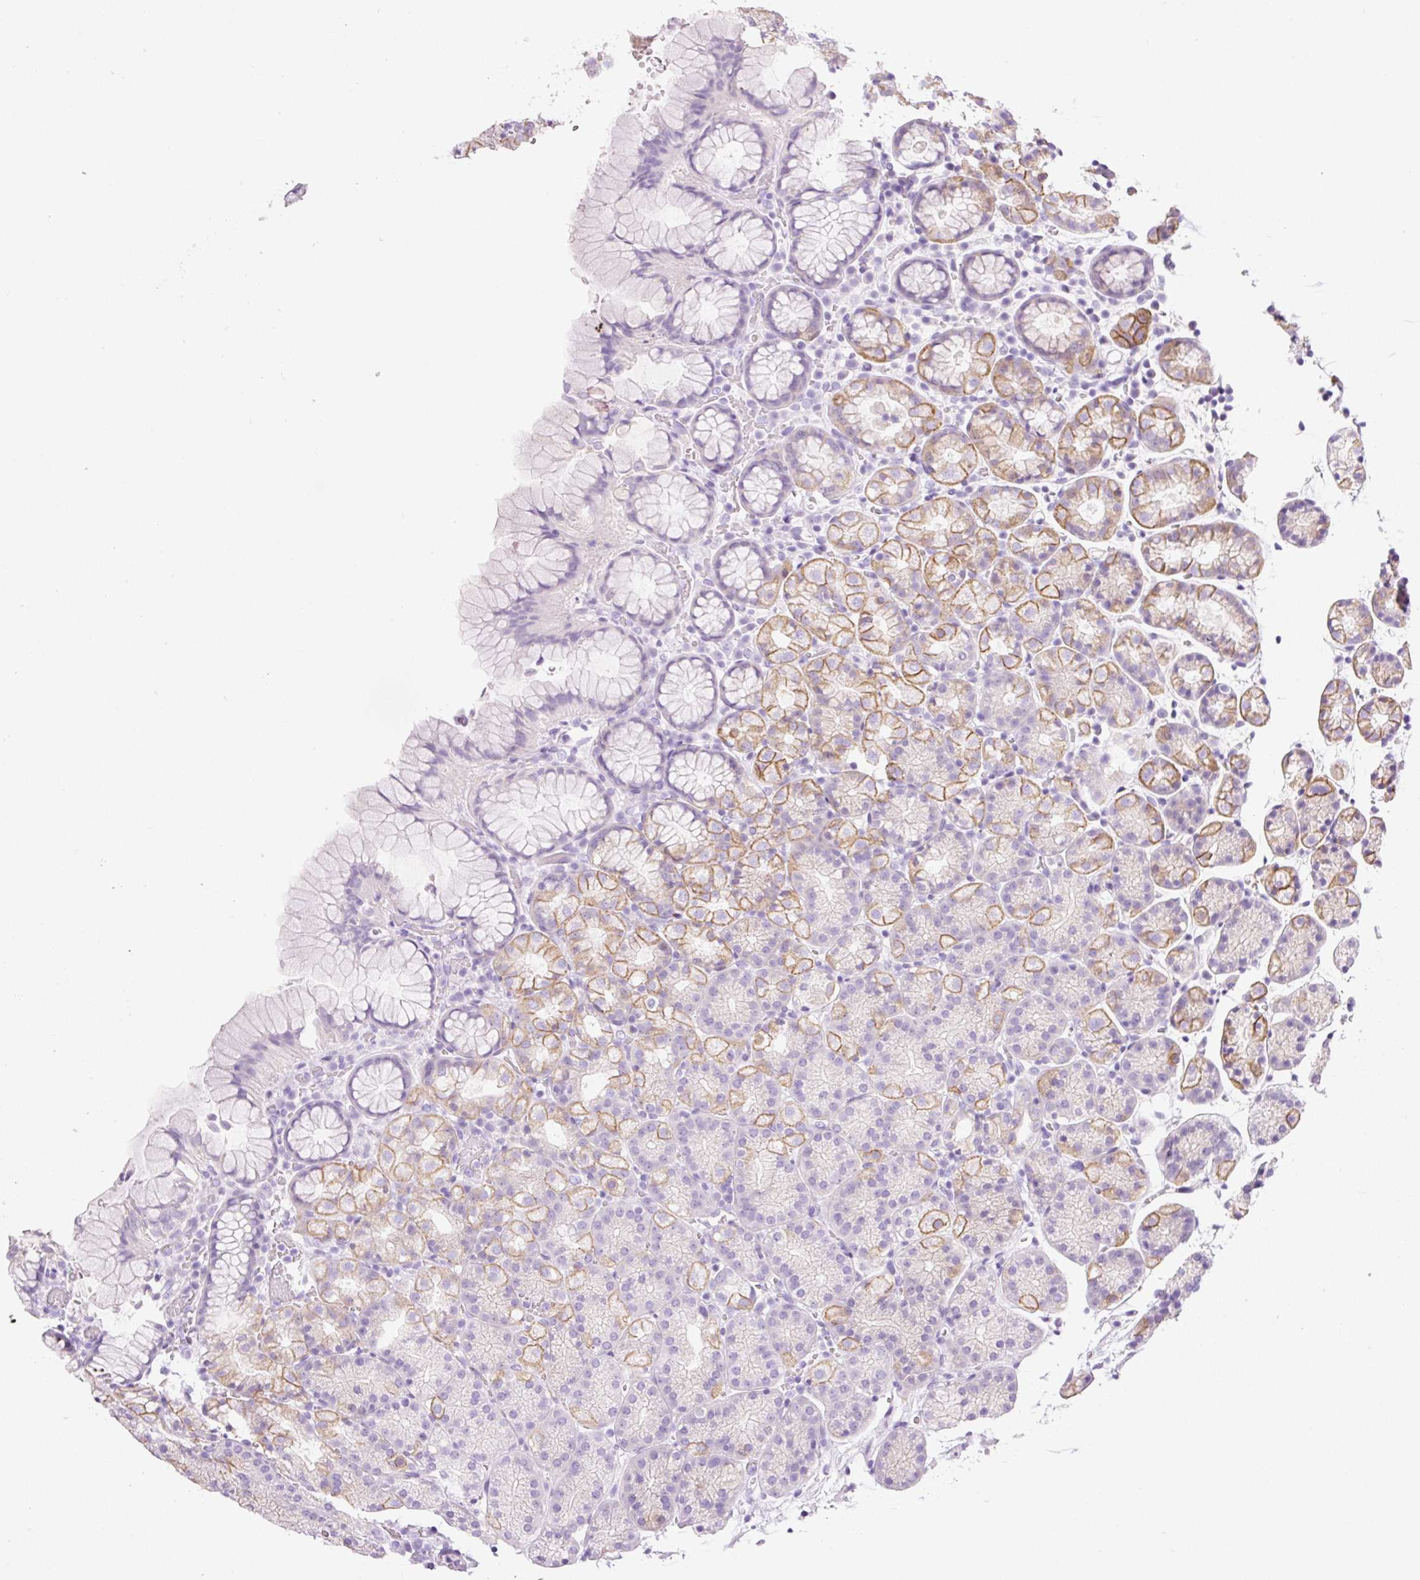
{"staining": {"intensity": "moderate", "quantity": "25%-75%", "location": "cytoplasmic/membranous"}, "tissue": "stomach", "cell_type": "Glandular cells", "image_type": "normal", "snomed": [{"axis": "morphology", "description": "Normal tissue, NOS"}, {"axis": "topography", "description": "Stomach, upper"}], "caption": "The micrograph exhibits a brown stain indicating the presence of a protein in the cytoplasmic/membranous of glandular cells in stomach. Using DAB (brown) and hematoxylin (blue) stains, captured at high magnification using brightfield microscopy.", "gene": "PALM3", "patient": {"sex": "female", "age": 81}}